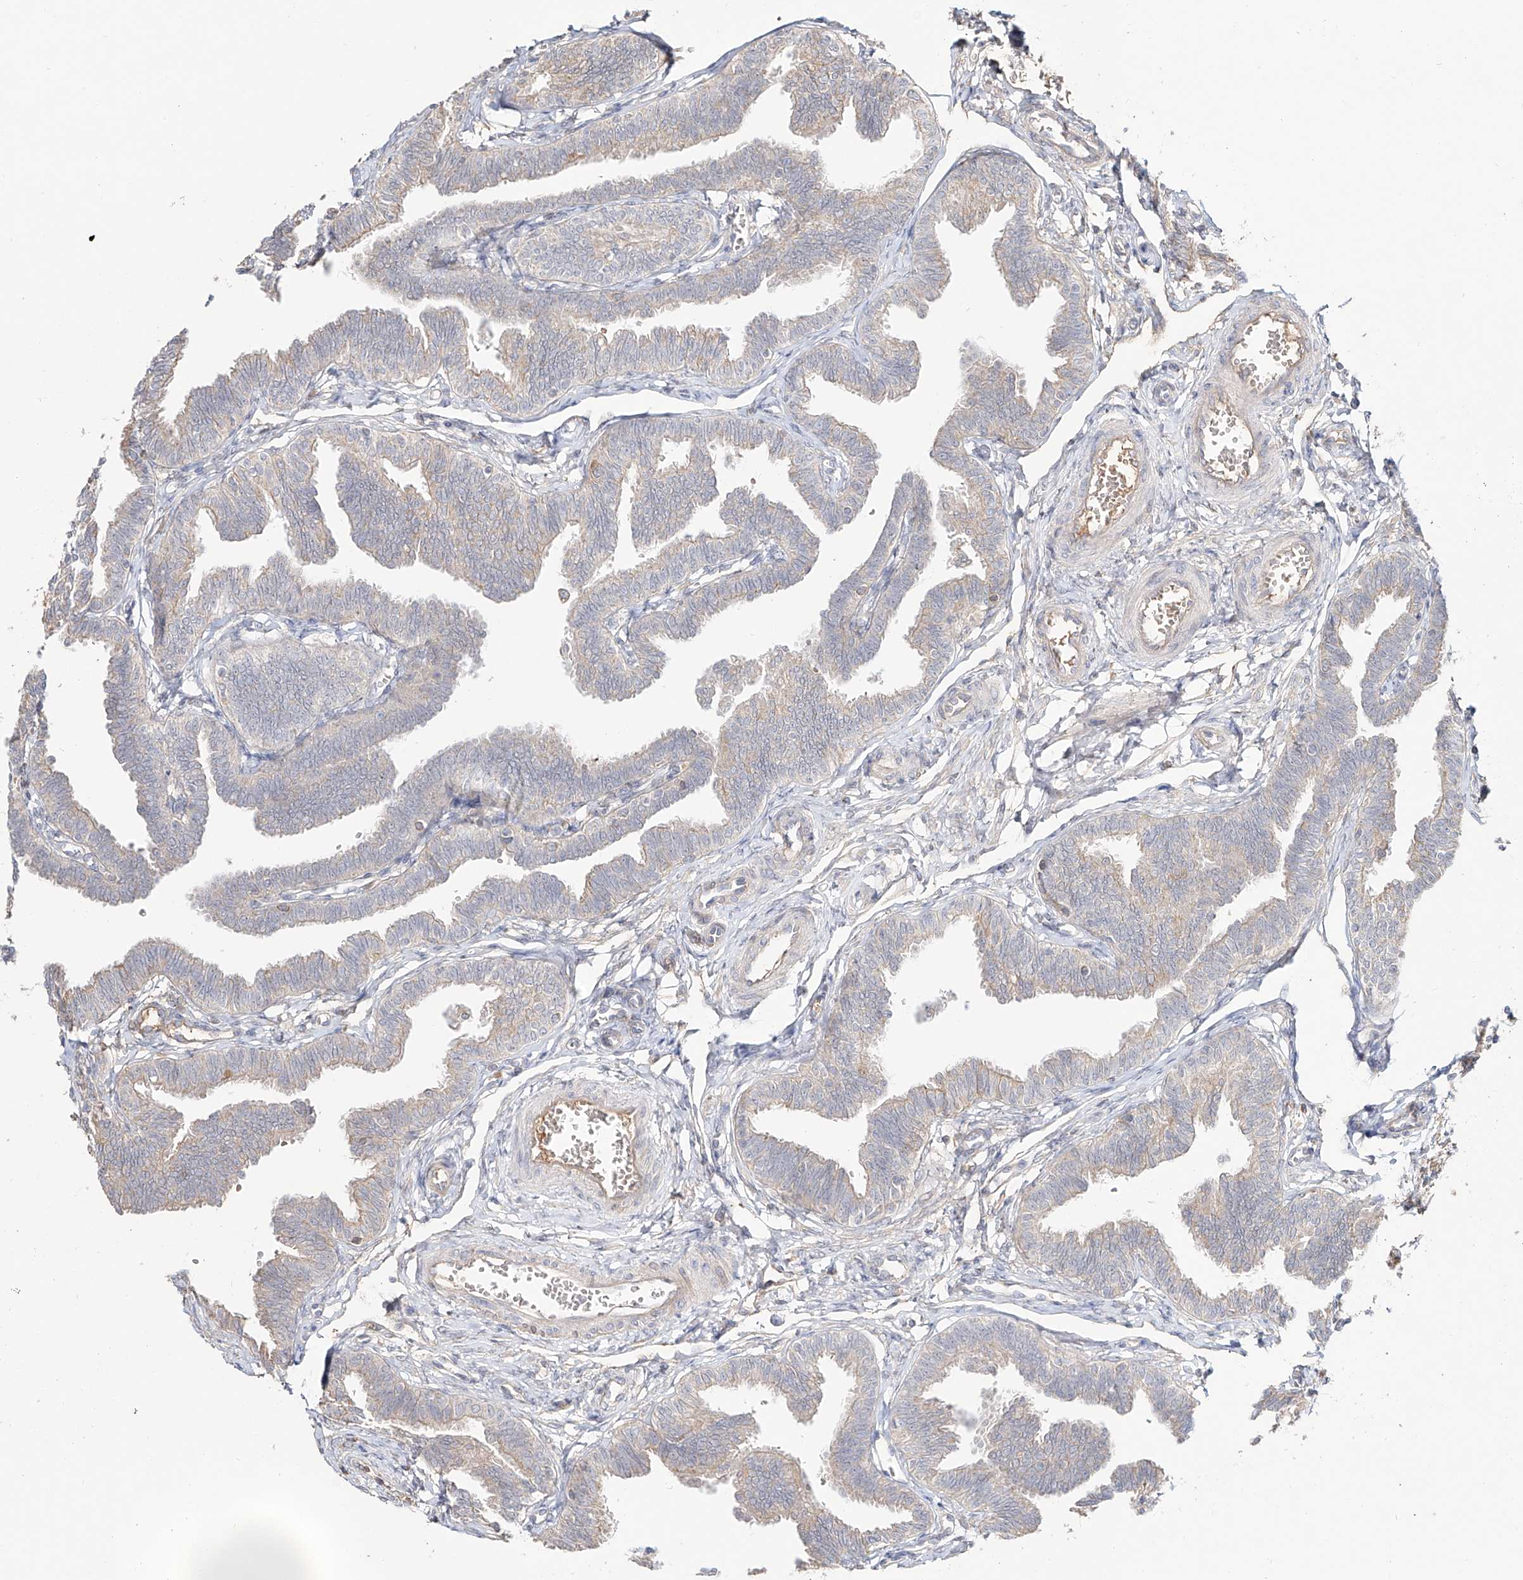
{"staining": {"intensity": "moderate", "quantity": "25%-75%", "location": "cytoplasmic/membranous"}, "tissue": "fallopian tube", "cell_type": "Glandular cells", "image_type": "normal", "snomed": [{"axis": "morphology", "description": "Normal tissue, NOS"}, {"axis": "topography", "description": "Fallopian tube"}, {"axis": "topography", "description": "Ovary"}], "caption": "Immunohistochemical staining of benign human fallopian tube shows medium levels of moderate cytoplasmic/membranous staining in approximately 25%-75% of glandular cells.", "gene": "ERO1A", "patient": {"sex": "female", "age": 23}}